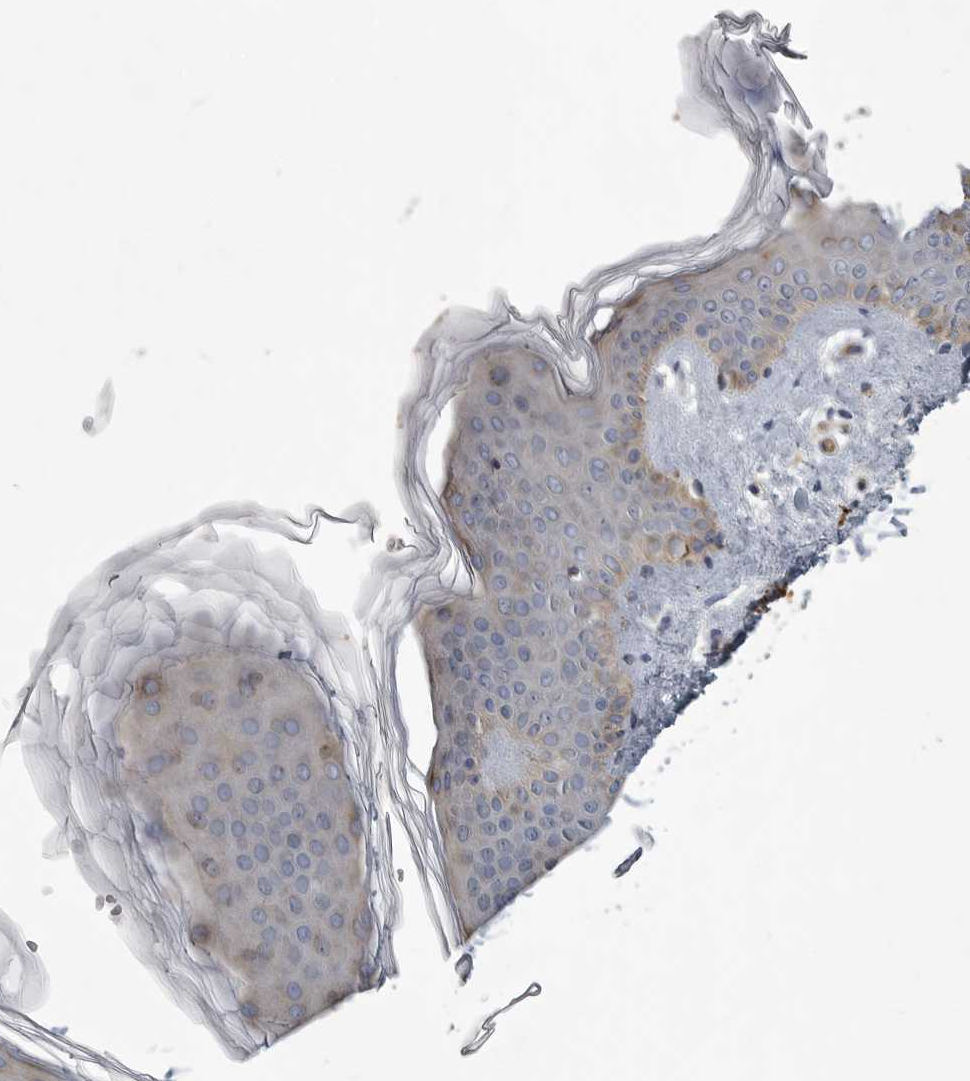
{"staining": {"intensity": "moderate", "quantity": ">75%", "location": "cytoplasmic/membranous"}, "tissue": "skin", "cell_type": "Fibroblasts", "image_type": "normal", "snomed": [{"axis": "morphology", "description": "Normal tissue, NOS"}, {"axis": "topography", "description": "Skin"}], "caption": "IHC staining of unremarkable skin, which displays medium levels of moderate cytoplasmic/membranous staining in approximately >75% of fibroblasts indicating moderate cytoplasmic/membranous protein expression. The staining was performed using DAB (3,3'-diaminobenzidine) (brown) for protein detection and nuclei were counterstained in hematoxylin (blue).", "gene": "MINPP1", "patient": {"sex": "female", "age": 46}}